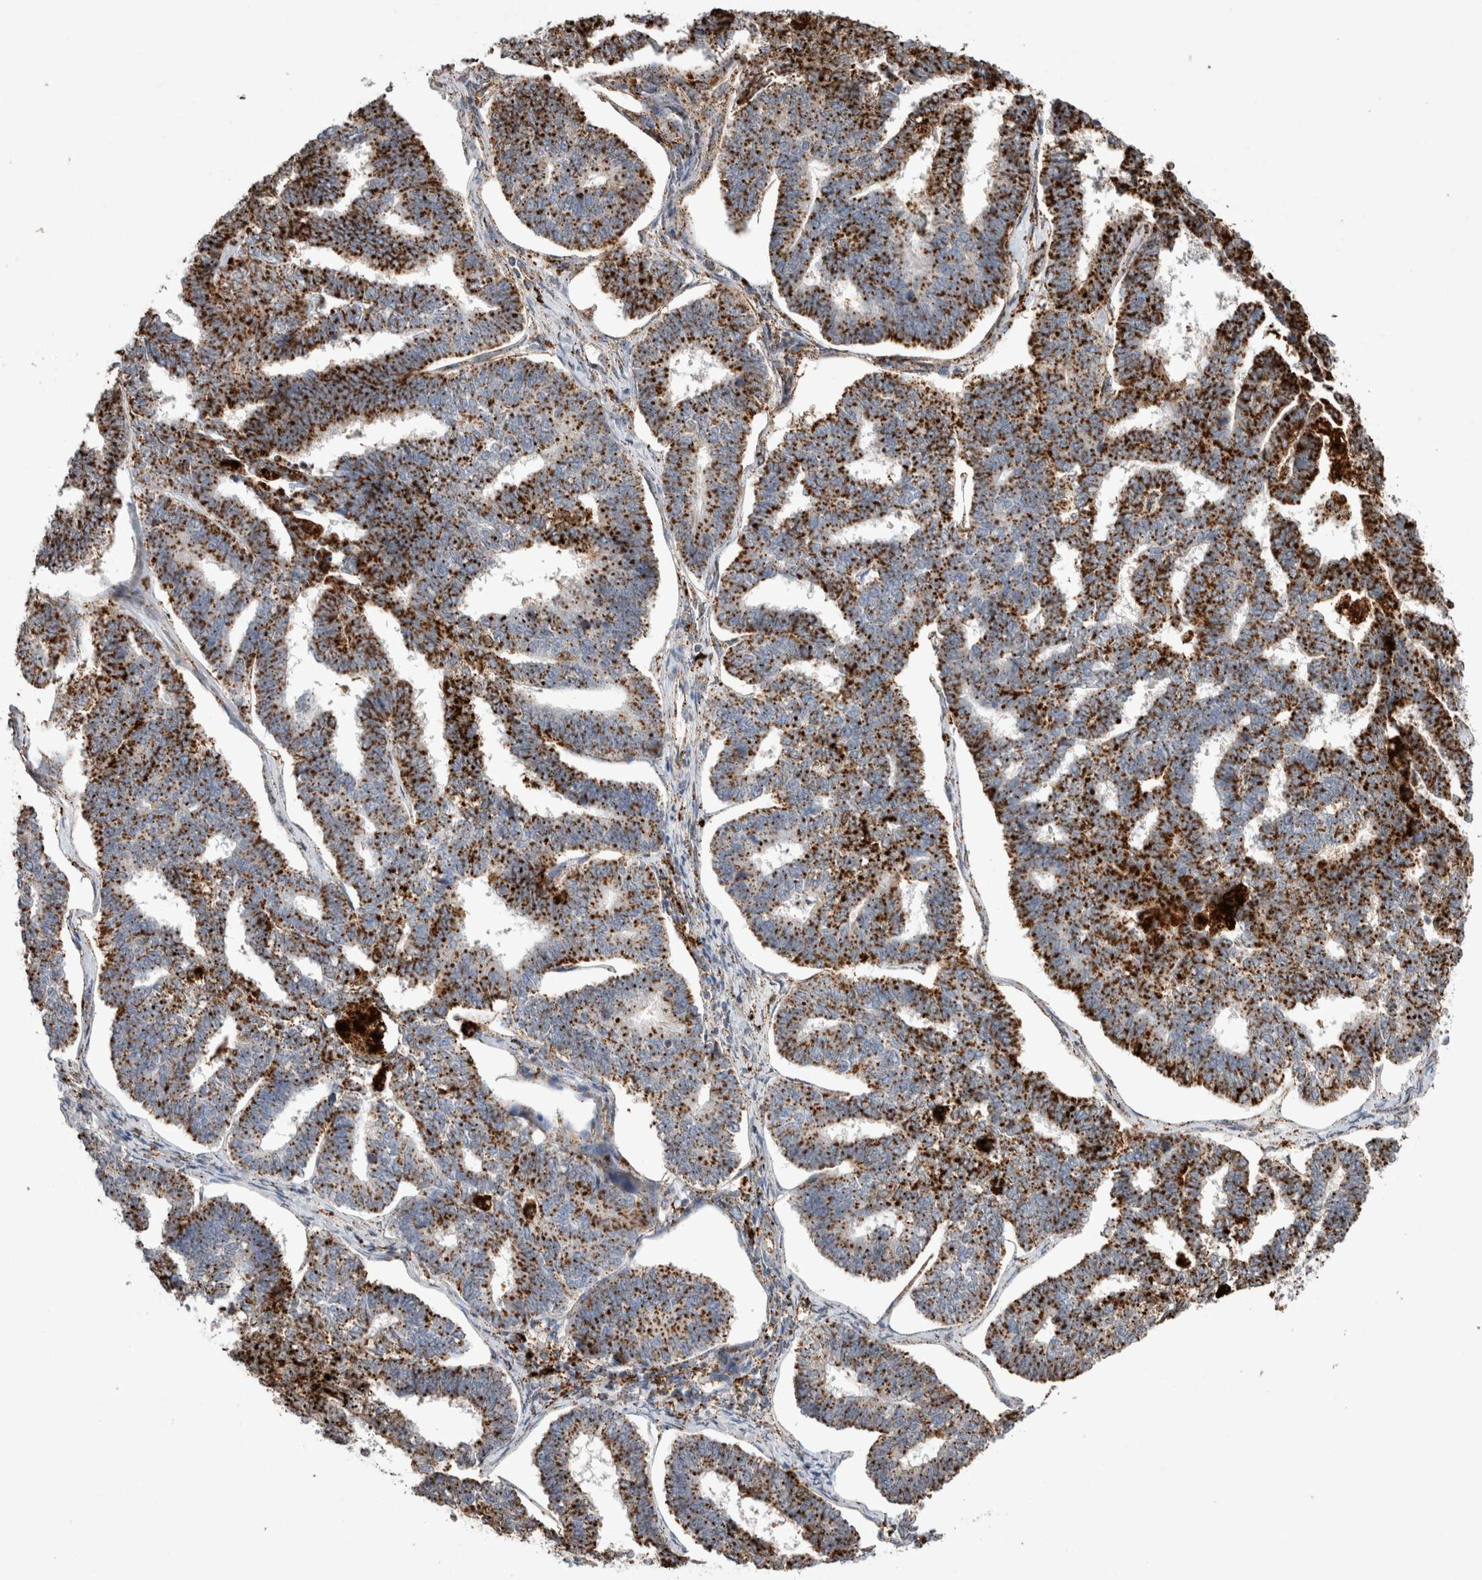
{"staining": {"intensity": "strong", "quantity": ">75%", "location": "cytoplasmic/membranous"}, "tissue": "endometrial cancer", "cell_type": "Tumor cells", "image_type": "cancer", "snomed": [{"axis": "morphology", "description": "Adenocarcinoma, NOS"}, {"axis": "topography", "description": "Endometrium"}], "caption": "Immunohistochemistry (IHC) of endometrial cancer (adenocarcinoma) shows high levels of strong cytoplasmic/membranous staining in approximately >75% of tumor cells.", "gene": "CTSA", "patient": {"sex": "female", "age": 70}}